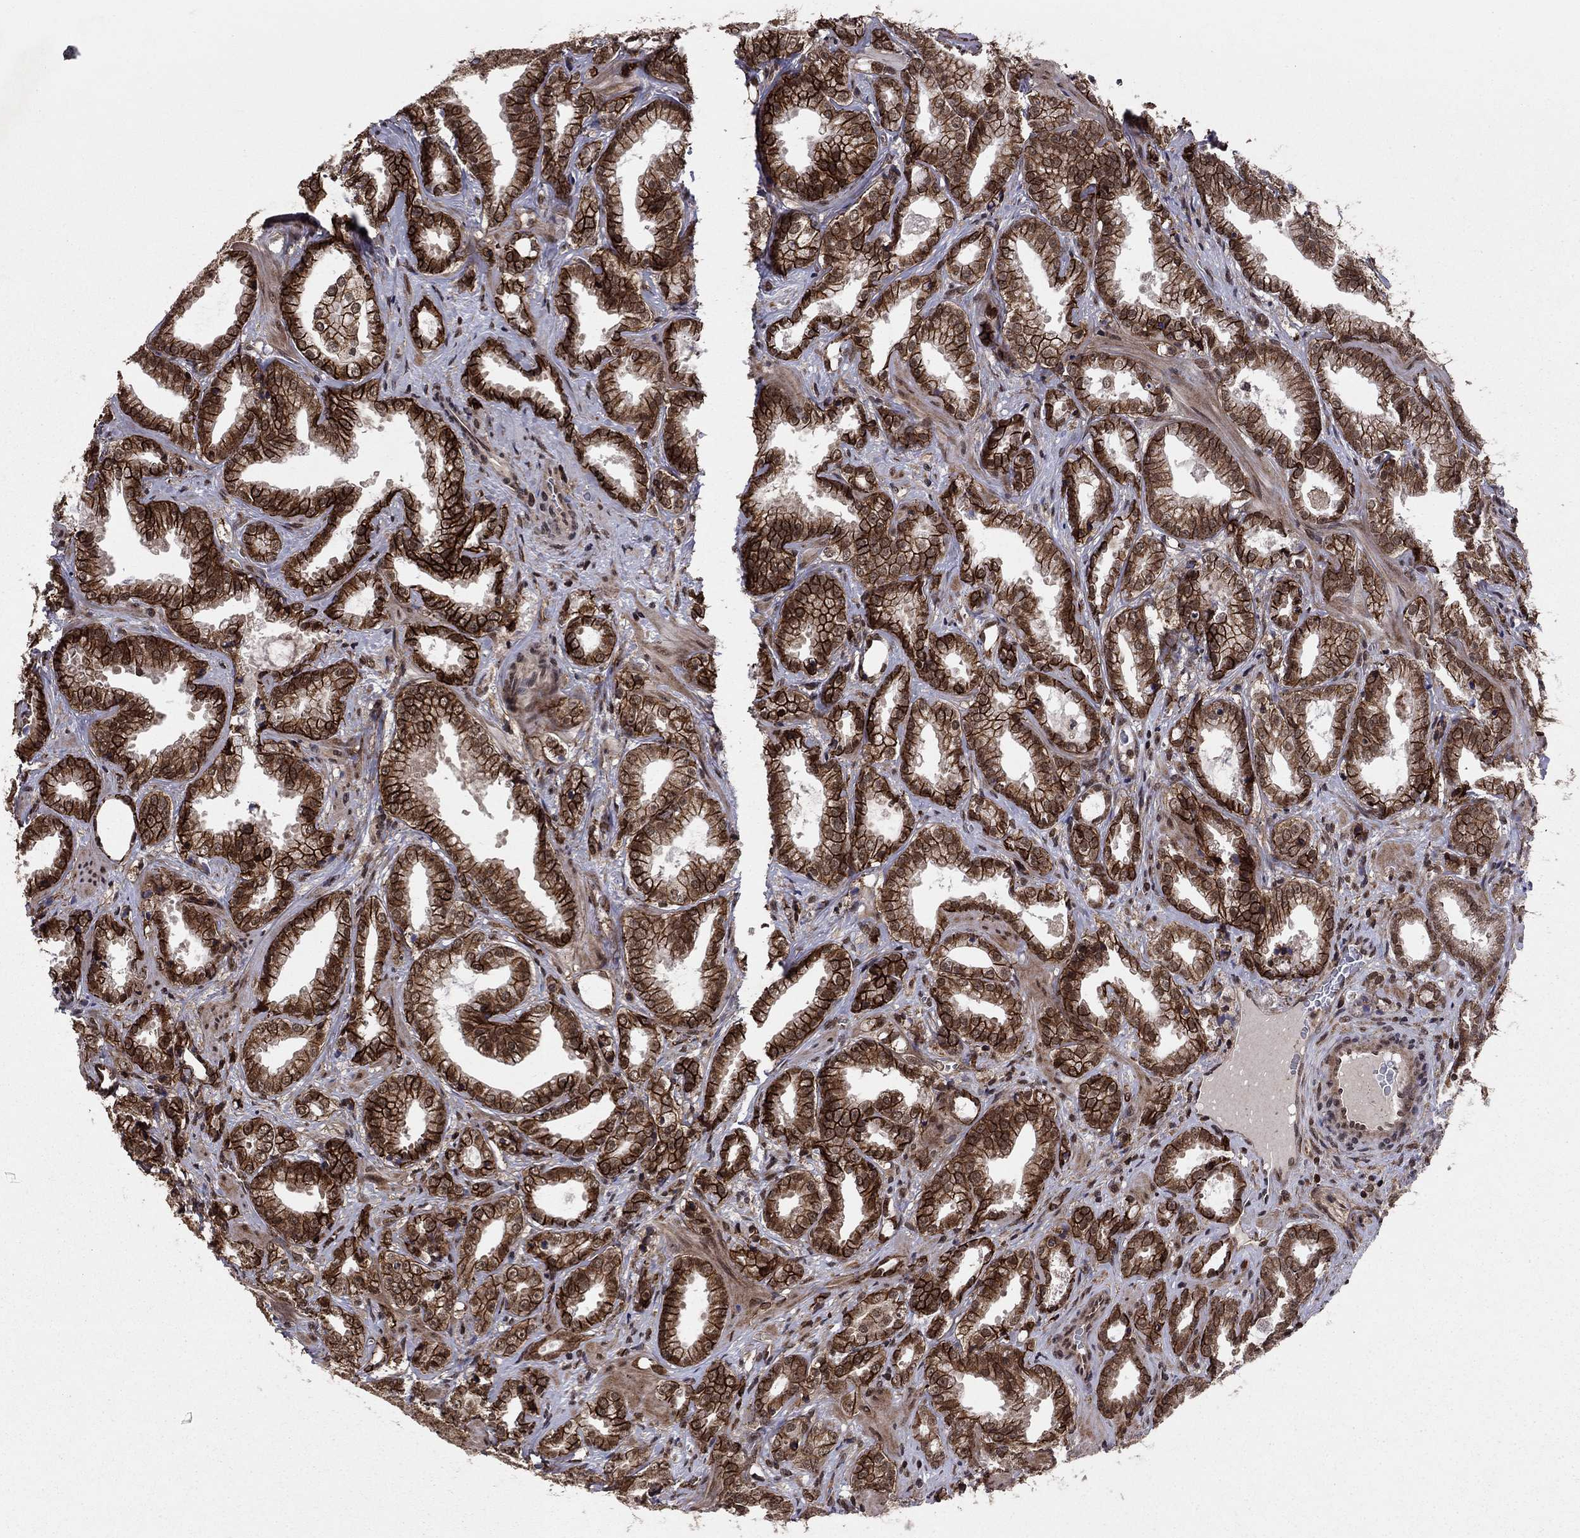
{"staining": {"intensity": "strong", "quantity": ">75%", "location": "cytoplasmic/membranous"}, "tissue": "prostate cancer", "cell_type": "Tumor cells", "image_type": "cancer", "snomed": [{"axis": "morphology", "description": "Adenocarcinoma, Medium grade"}, {"axis": "topography", "description": "Prostate and seminal vesicle, NOS"}, {"axis": "topography", "description": "Prostate"}], "caption": "Protein staining by IHC displays strong cytoplasmic/membranous expression in about >75% of tumor cells in prostate cancer (medium-grade adenocarcinoma). Nuclei are stained in blue.", "gene": "SSX2IP", "patient": {"sex": "male", "age": 65}}